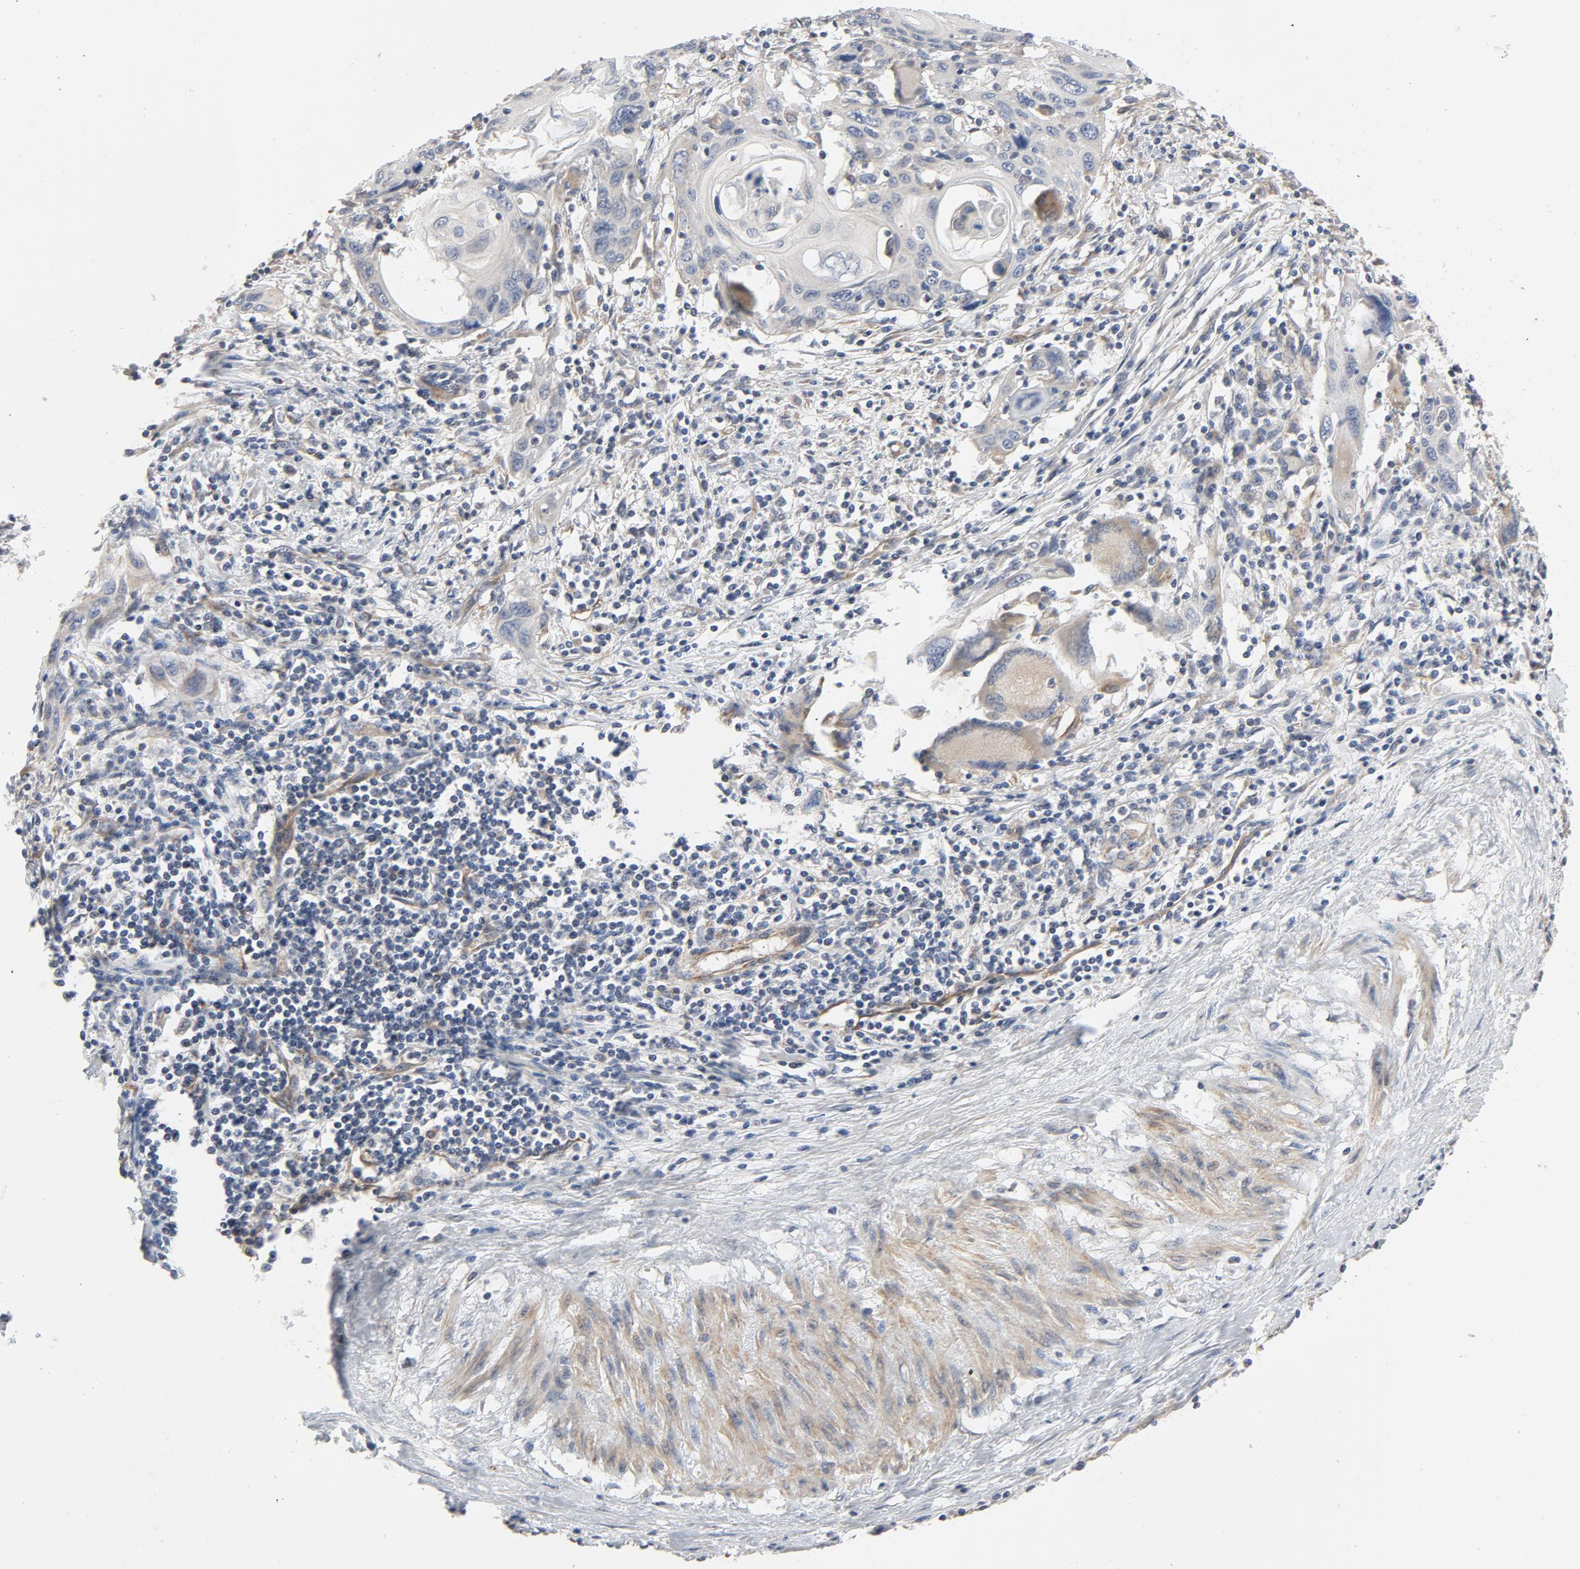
{"staining": {"intensity": "weak", "quantity": "<25%", "location": "cytoplasmic/membranous"}, "tissue": "cervical cancer", "cell_type": "Tumor cells", "image_type": "cancer", "snomed": [{"axis": "morphology", "description": "Squamous cell carcinoma, NOS"}, {"axis": "topography", "description": "Cervix"}], "caption": "Human cervical squamous cell carcinoma stained for a protein using IHC demonstrates no expression in tumor cells.", "gene": "TRIOBP", "patient": {"sex": "female", "age": 54}}